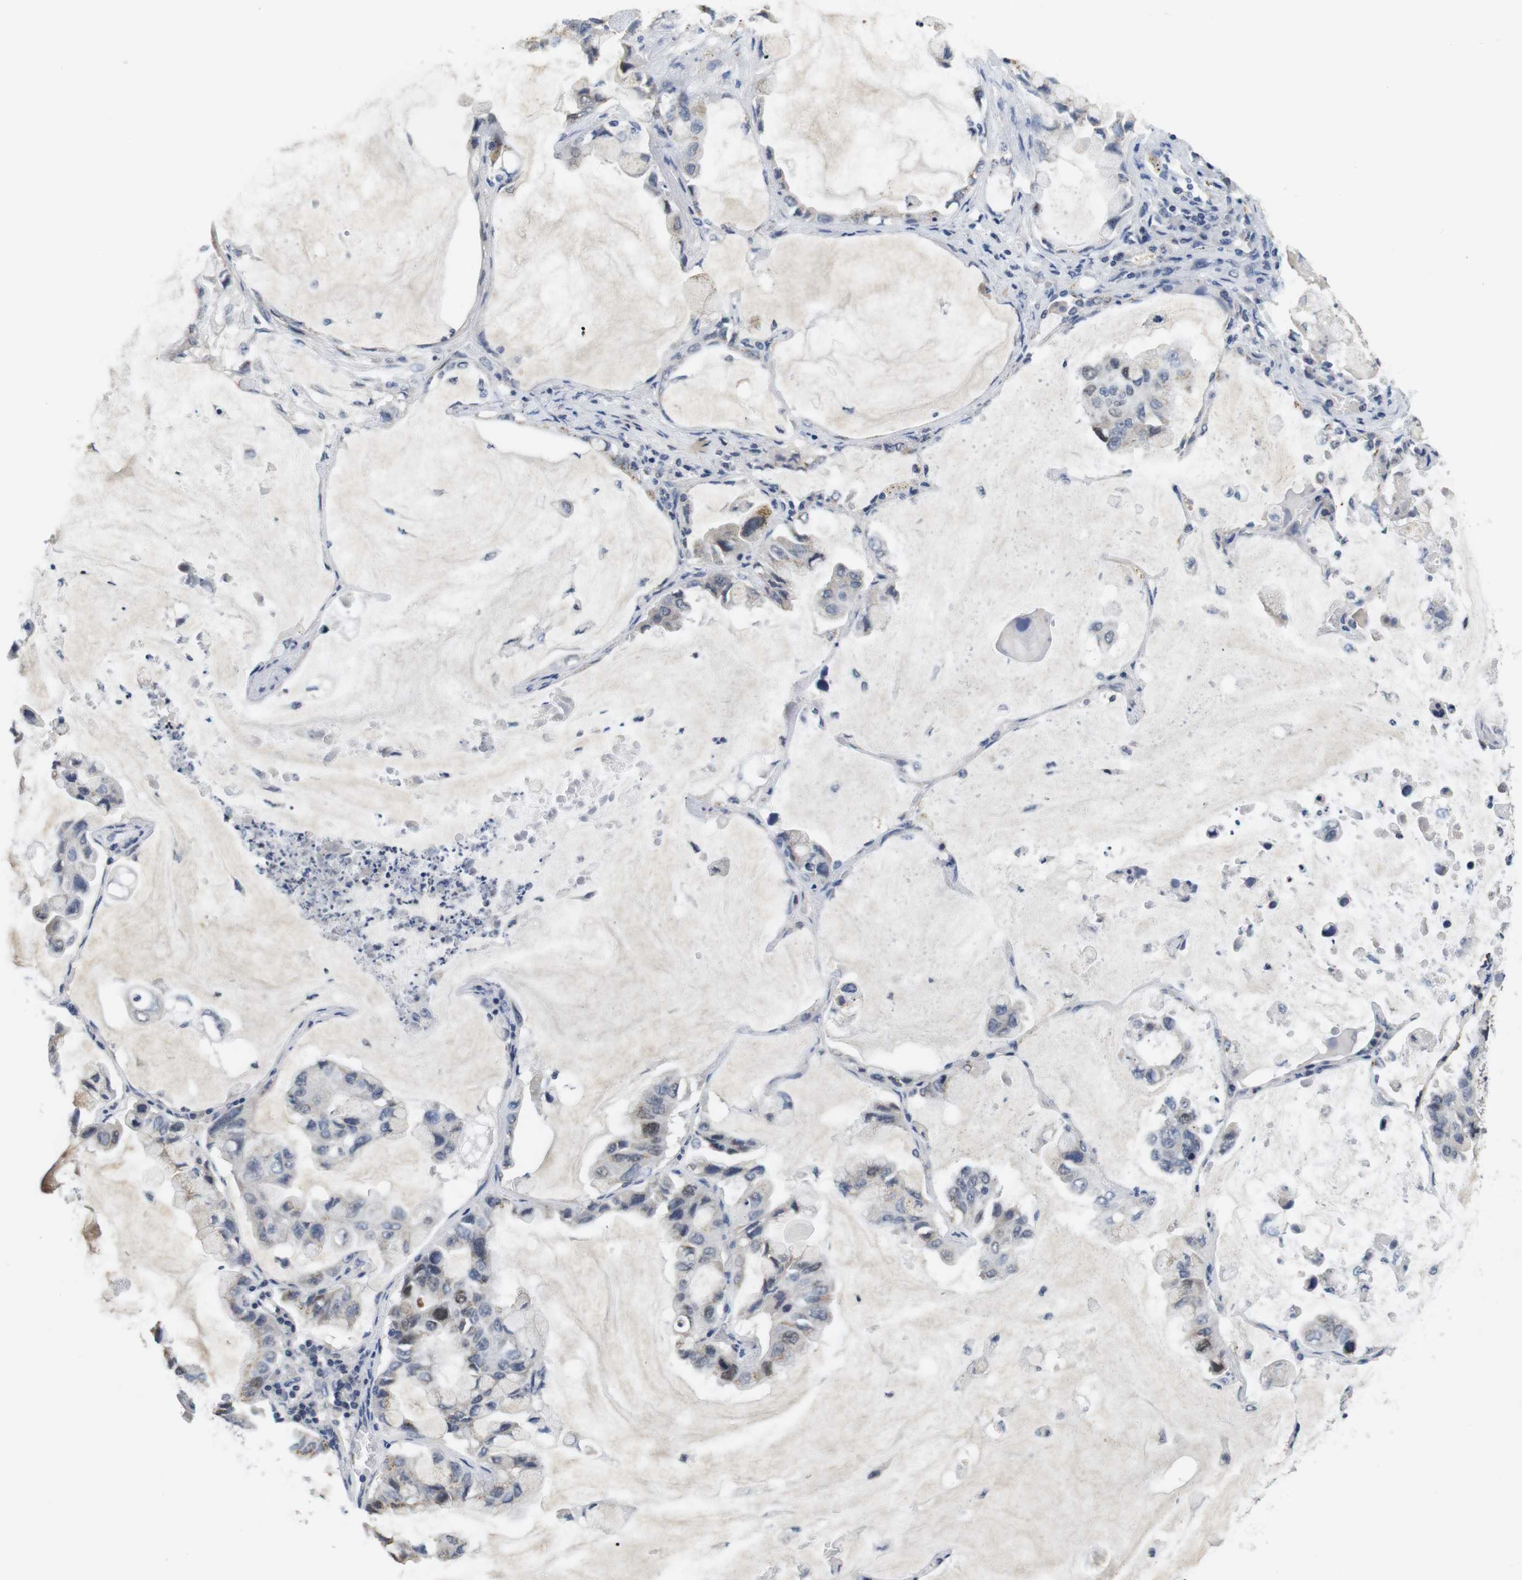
{"staining": {"intensity": "moderate", "quantity": "<25%", "location": "nuclear"}, "tissue": "lung cancer", "cell_type": "Tumor cells", "image_type": "cancer", "snomed": [{"axis": "morphology", "description": "Adenocarcinoma, NOS"}, {"axis": "topography", "description": "Lung"}], "caption": "IHC (DAB) staining of human lung adenocarcinoma exhibits moderate nuclear protein positivity in about <25% of tumor cells. (Stains: DAB in brown, nuclei in blue, Microscopy: brightfield microscopy at high magnification).", "gene": "SKP2", "patient": {"sex": "male", "age": 64}}